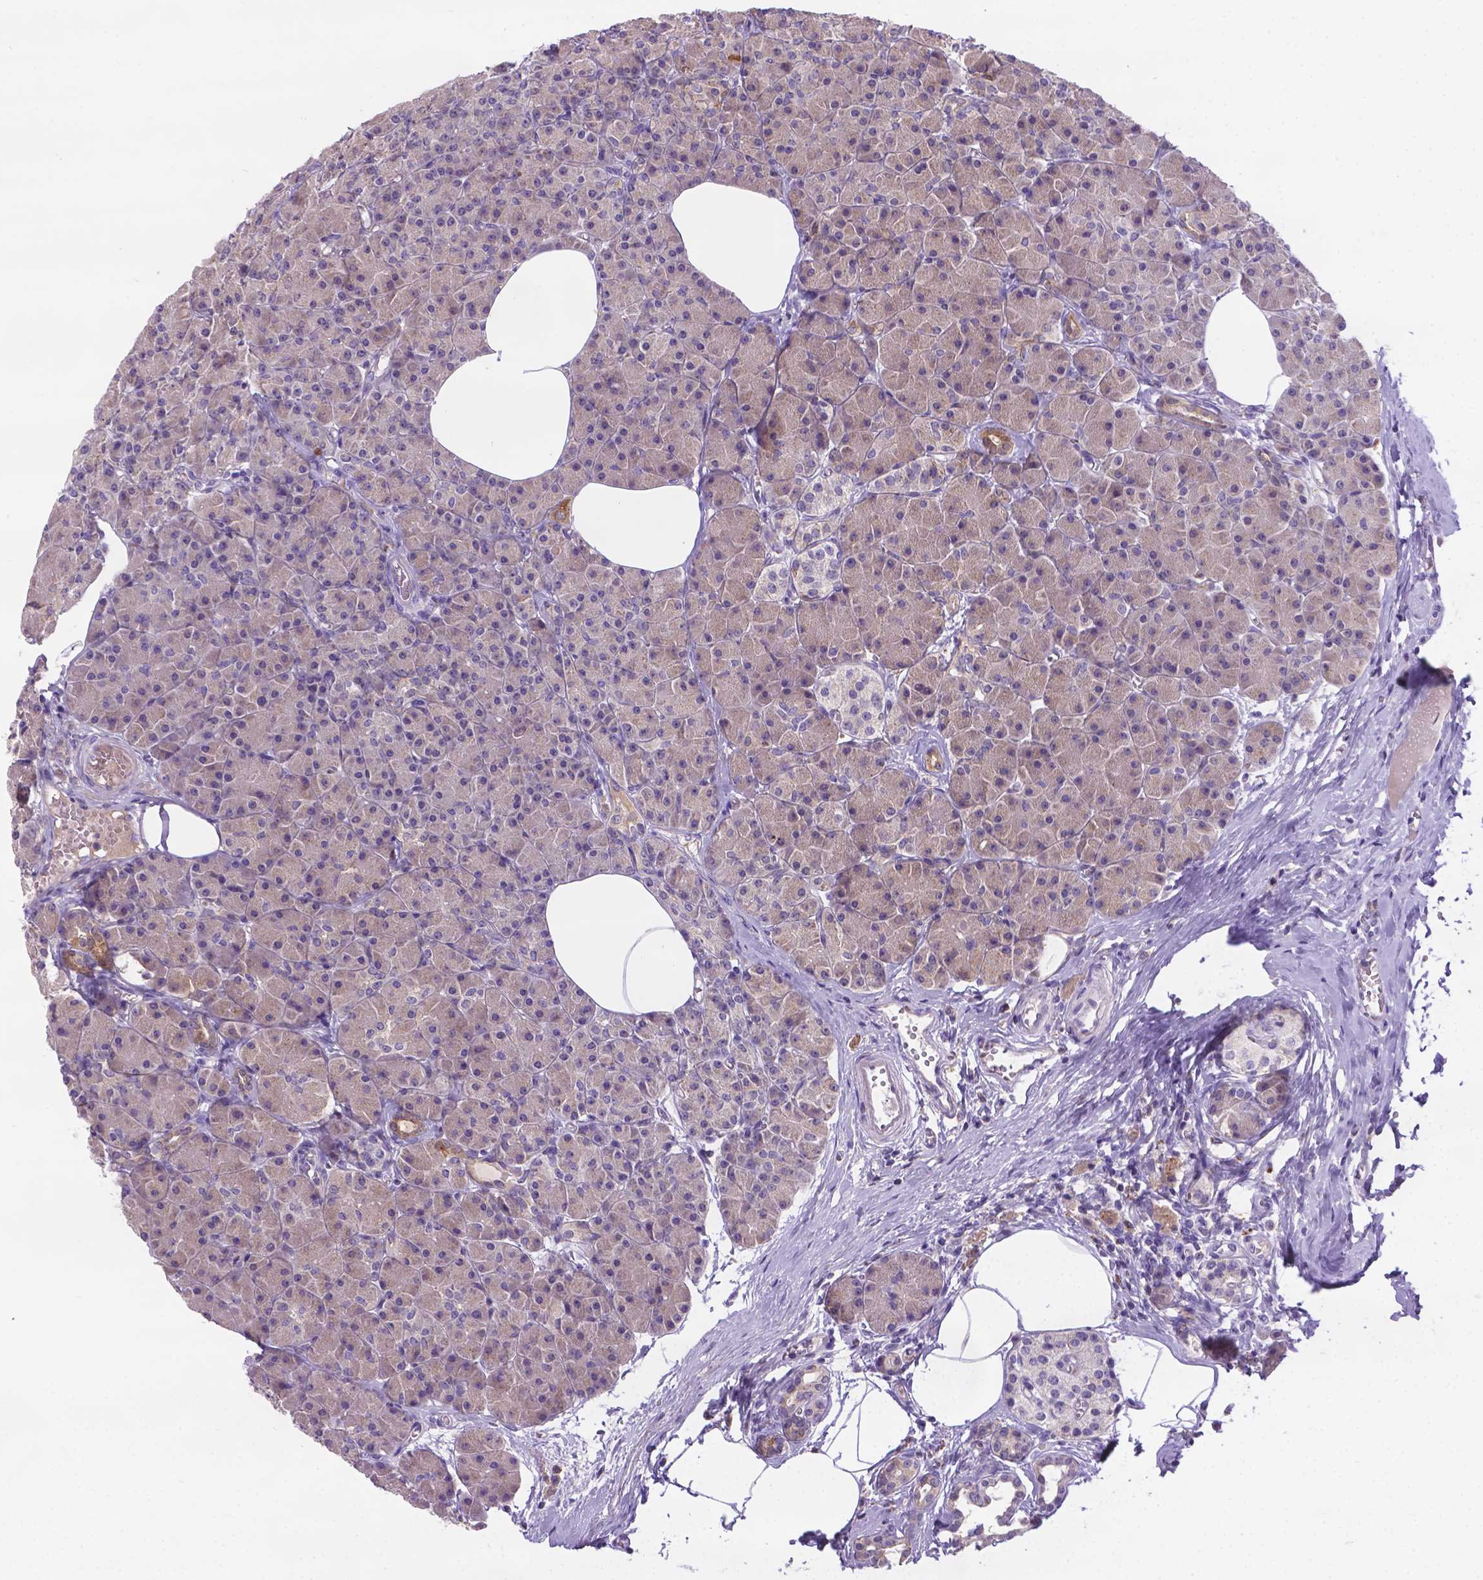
{"staining": {"intensity": "moderate", "quantity": "<25%", "location": "cytoplasmic/membranous"}, "tissue": "pancreas", "cell_type": "Exocrine glandular cells", "image_type": "normal", "snomed": [{"axis": "morphology", "description": "Normal tissue, NOS"}, {"axis": "topography", "description": "Pancreas"}], "caption": "Exocrine glandular cells demonstrate moderate cytoplasmic/membranous expression in approximately <25% of cells in normal pancreas. (Brightfield microscopy of DAB IHC at high magnification).", "gene": "TM4SF18", "patient": {"sex": "female", "age": 45}}